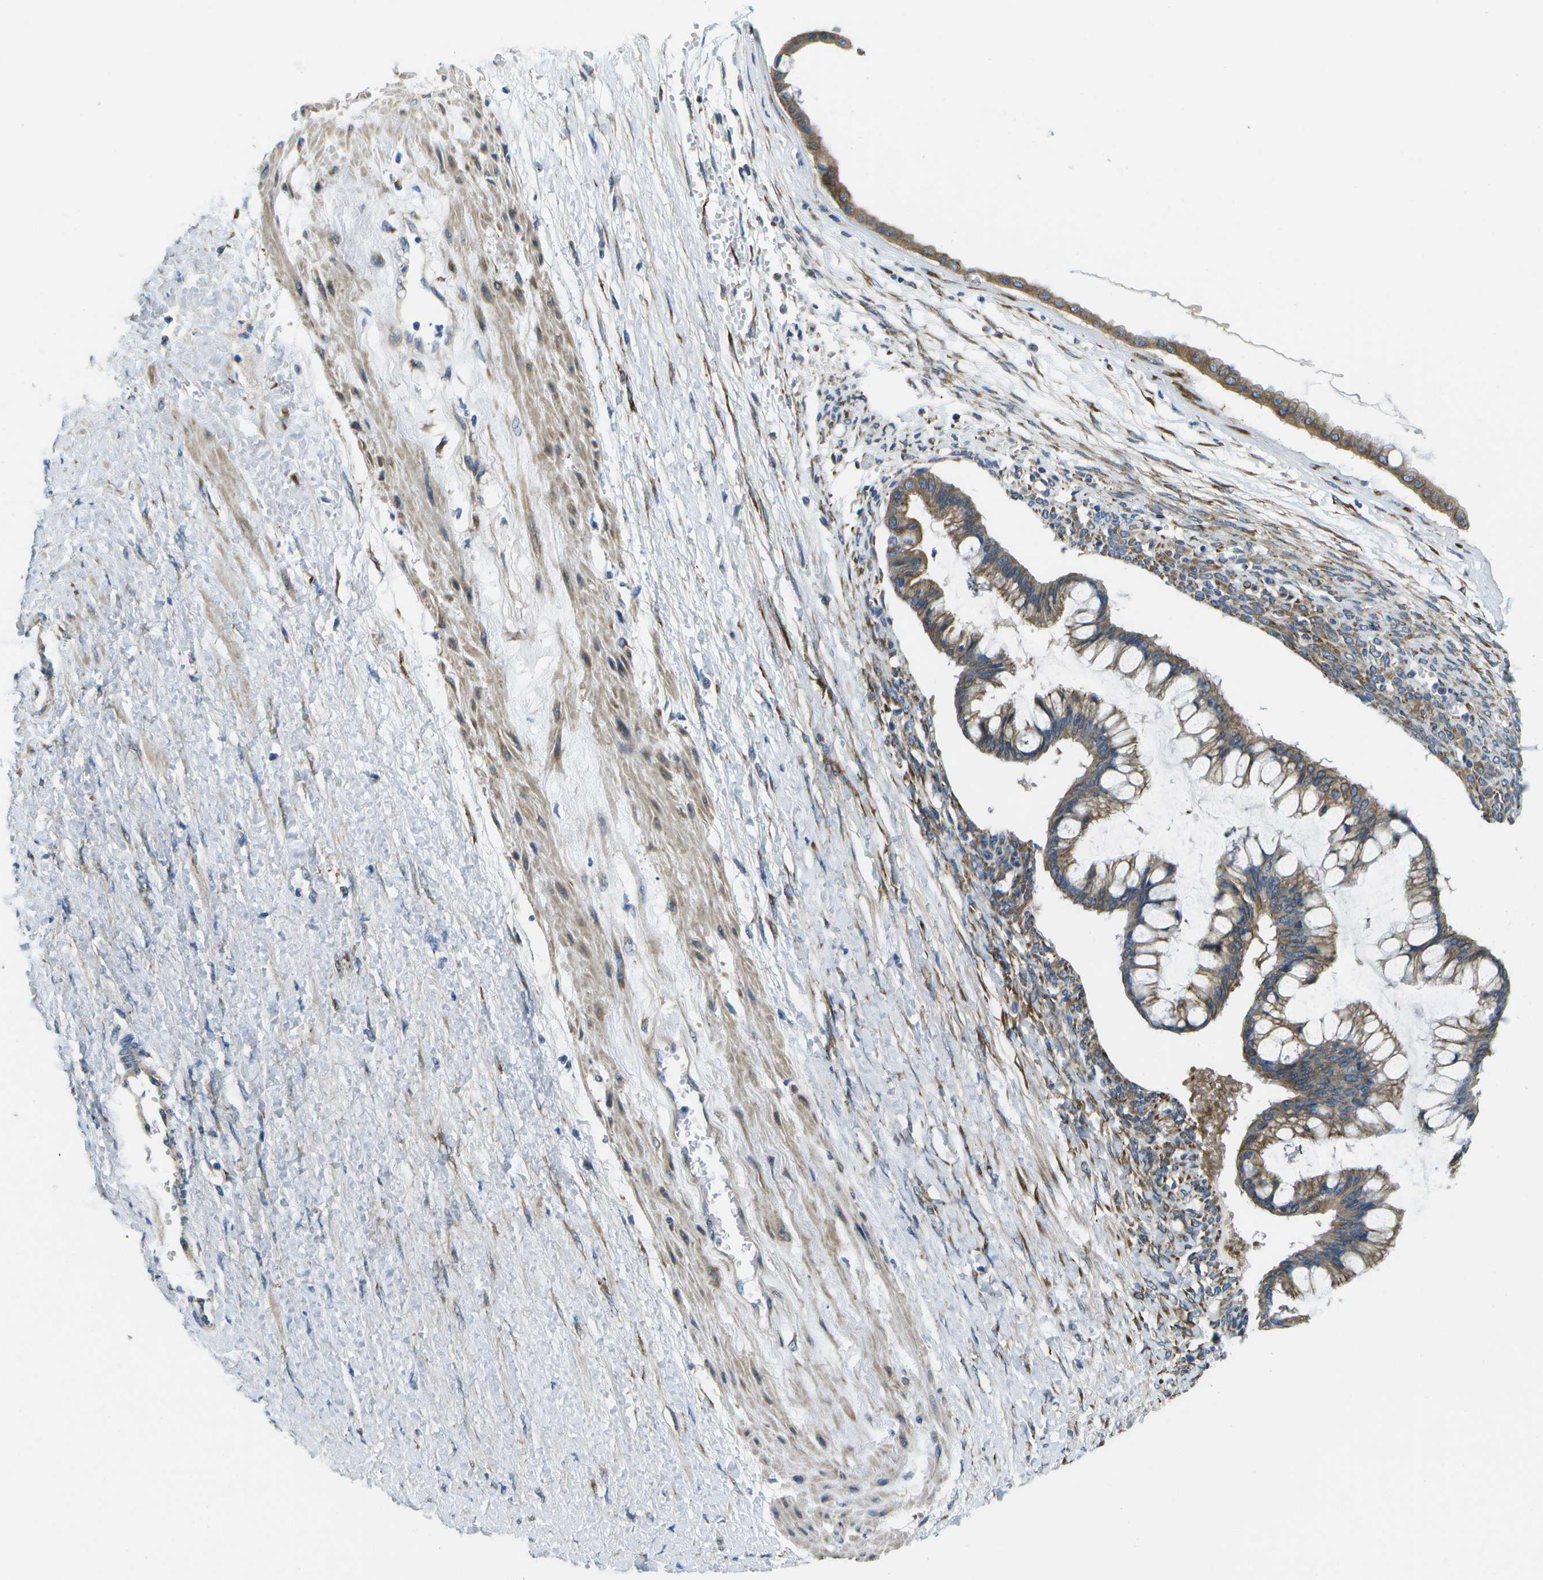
{"staining": {"intensity": "moderate", "quantity": "25%-75%", "location": "cytoplasmic/membranous"}, "tissue": "ovarian cancer", "cell_type": "Tumor cells", "image_type": "cancer", "snomed": [{"axis": "morphology", "description": "Cystadenocarcinoma, mucinous, NOS"}, {"axis": "topography", "description": "Ovary"}], "caption": "Immunohistochemical staining of human ovarian mucinous cystadenocarcinoma reveals medium levels of moderate cytoplasmic/membranous protein positivity in about 25%-75% of tumor cells.", "gene": "P3H1", "patient": {"sex": "female", "age": 73}}